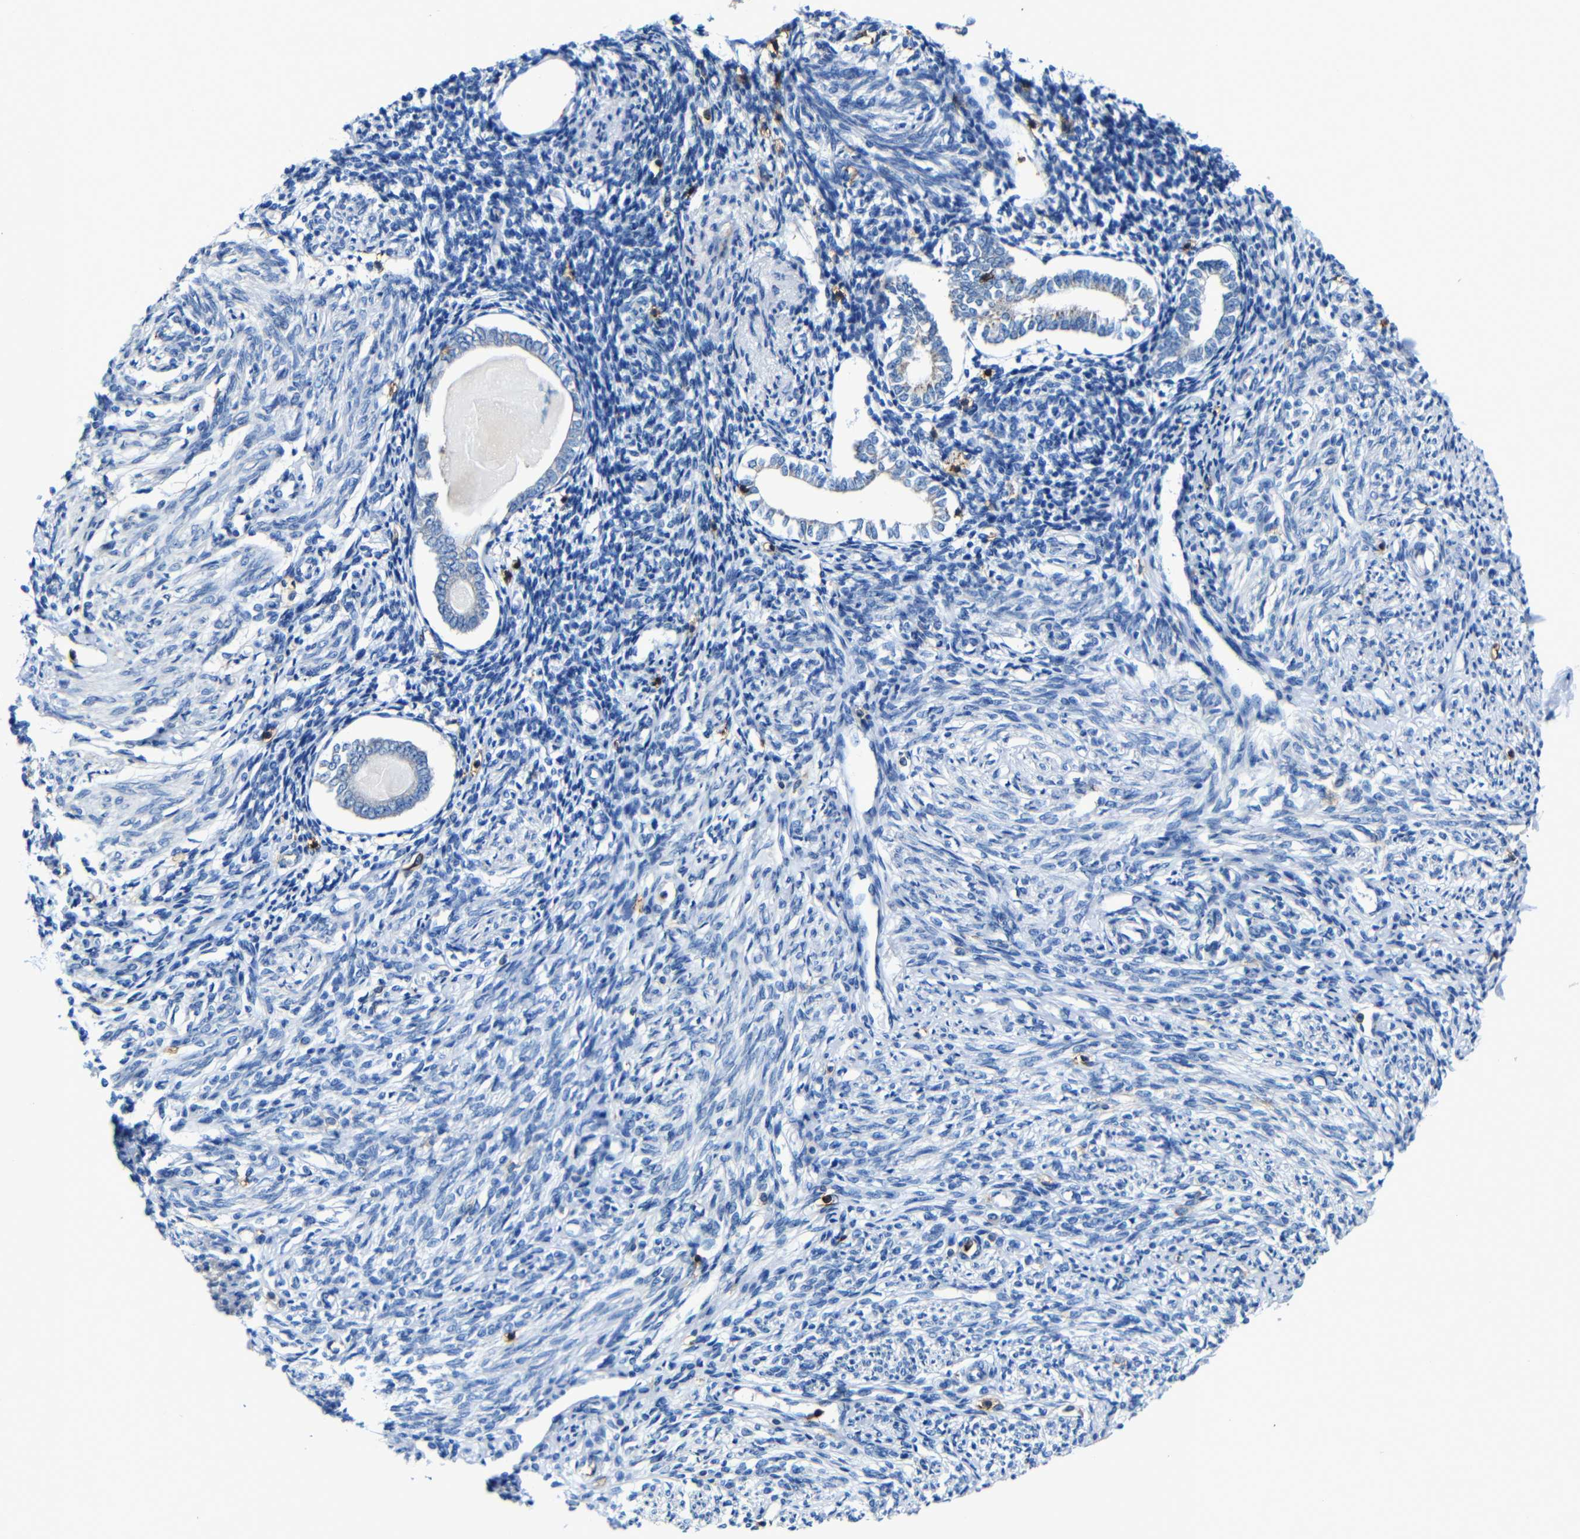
{"staining": {"intensity": "negative", "quantity": "none", "location": "none"}, "tissue": "endometrium", "cell_type": "Cells in endometrial stroma", "image_type": "normal", "snomed": [{"axis": "morphology", "description": "Normal tissue, NOS"}, {"axis": "topography", "description": "Endometrium"}], "caption": "Protein analysis of normal endometrium displays no significant staining in cells in endometrial stroma.", "gene": "P2RY12", "patient": {"sex": "female", "age": 71}}